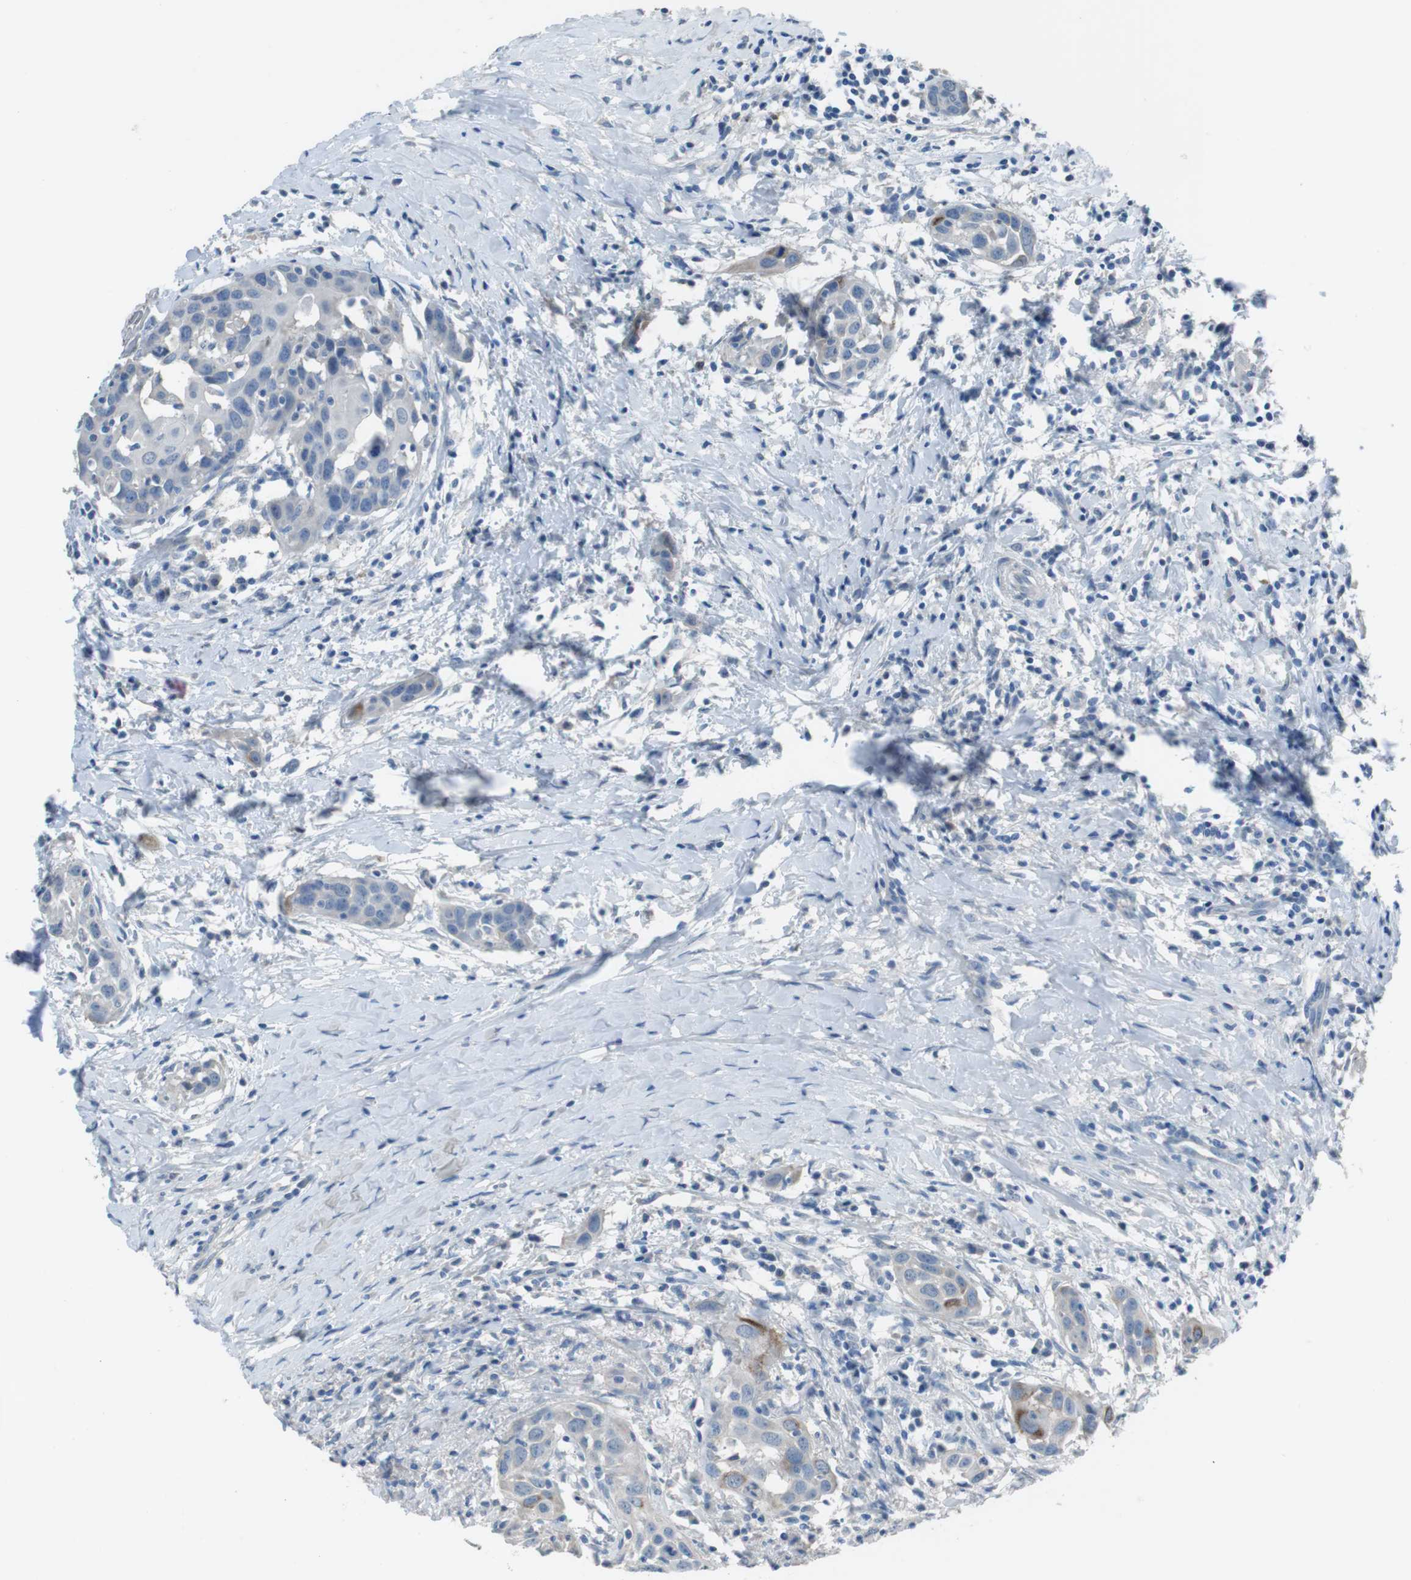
{"staining": {"intensity": "negative", "quantity": "none", "location": "none"}, "tissue": "head and neck cancer", "cell_type": "Tumor cells", "image_type": "cancer", "snomed": [{"axis": "morphology", "description": "Squamous cell carcinoma, NOS"}, {"axis": "topography", "description": "Oral tissue"}, {"axis": "topography", "description": "Head-Neck"}], "caption": "A histopathology image of human head and neck cancer is negative for staining in tumor cells. Brightfield microscopy of immunohistochemistry (IHC) stained with DAB (brown) and hematoxylin (blue), captured at high magnification.", "gene": "CYP2C8", "patient": {"sex": "female", "age": 50}}